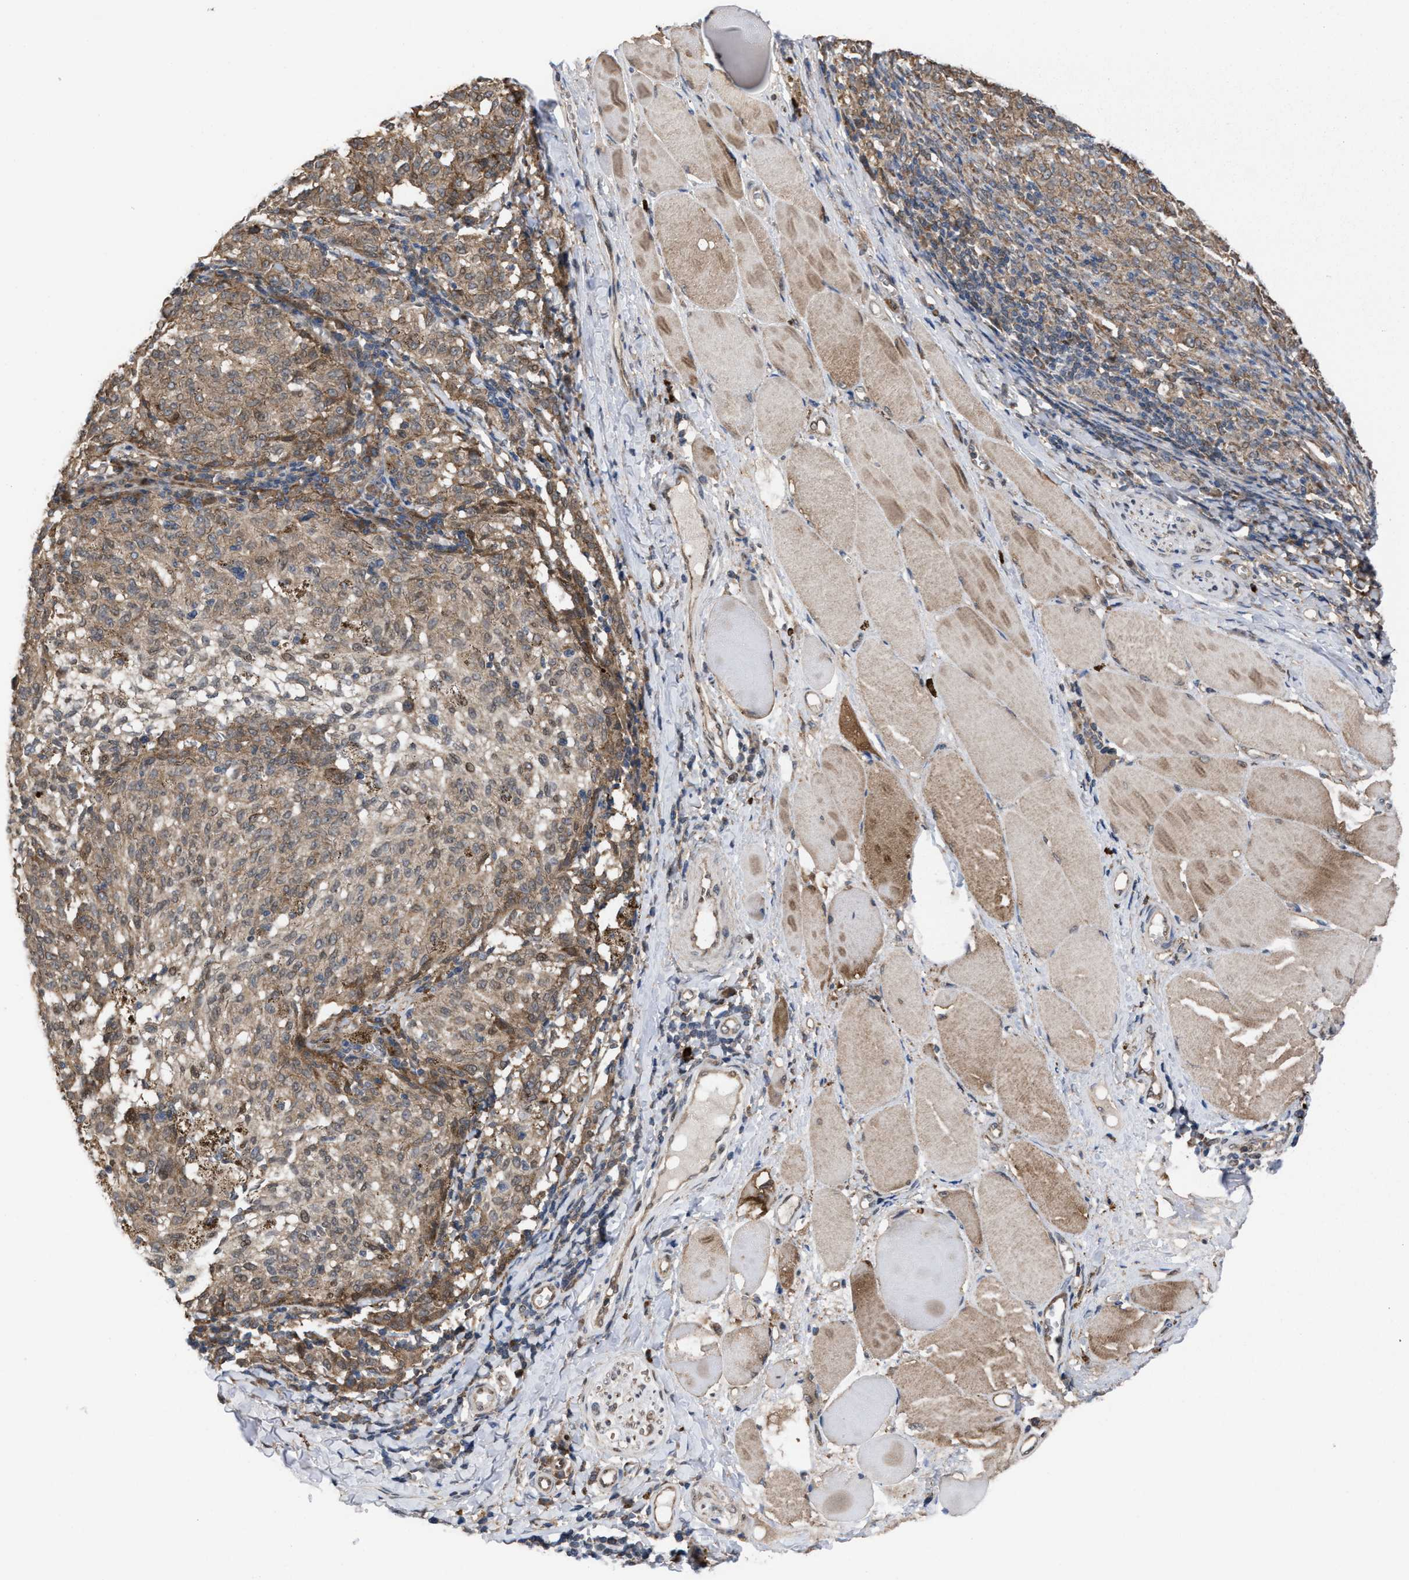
{"staining": {"intensity": "weak", "quantity": ">75%", "location": "cytoplasmic/membranous"}, "tissue": "melanoma", "cell_type": "Tumor cells", "image_type": "cancer", "snomed": [{"axis": "morphology", "description": "Malignant melanoma, NOS"}, {"axis": "topography", "description": "Skin"}], "caption": "Tumor cells demonstrate low levels of weak cytoplasmic/membranous positivity in approximately >75% of cells in melanoma. The staining was performed using DAB (3,3'-diaminobenzidine) to visualize the protein expression in brown, while the nuclei were stained in blue with hematoxylin (Magnification: 20x).", "gene": "TP53BP2", "patient": {"sex": "female", "age": 72}}